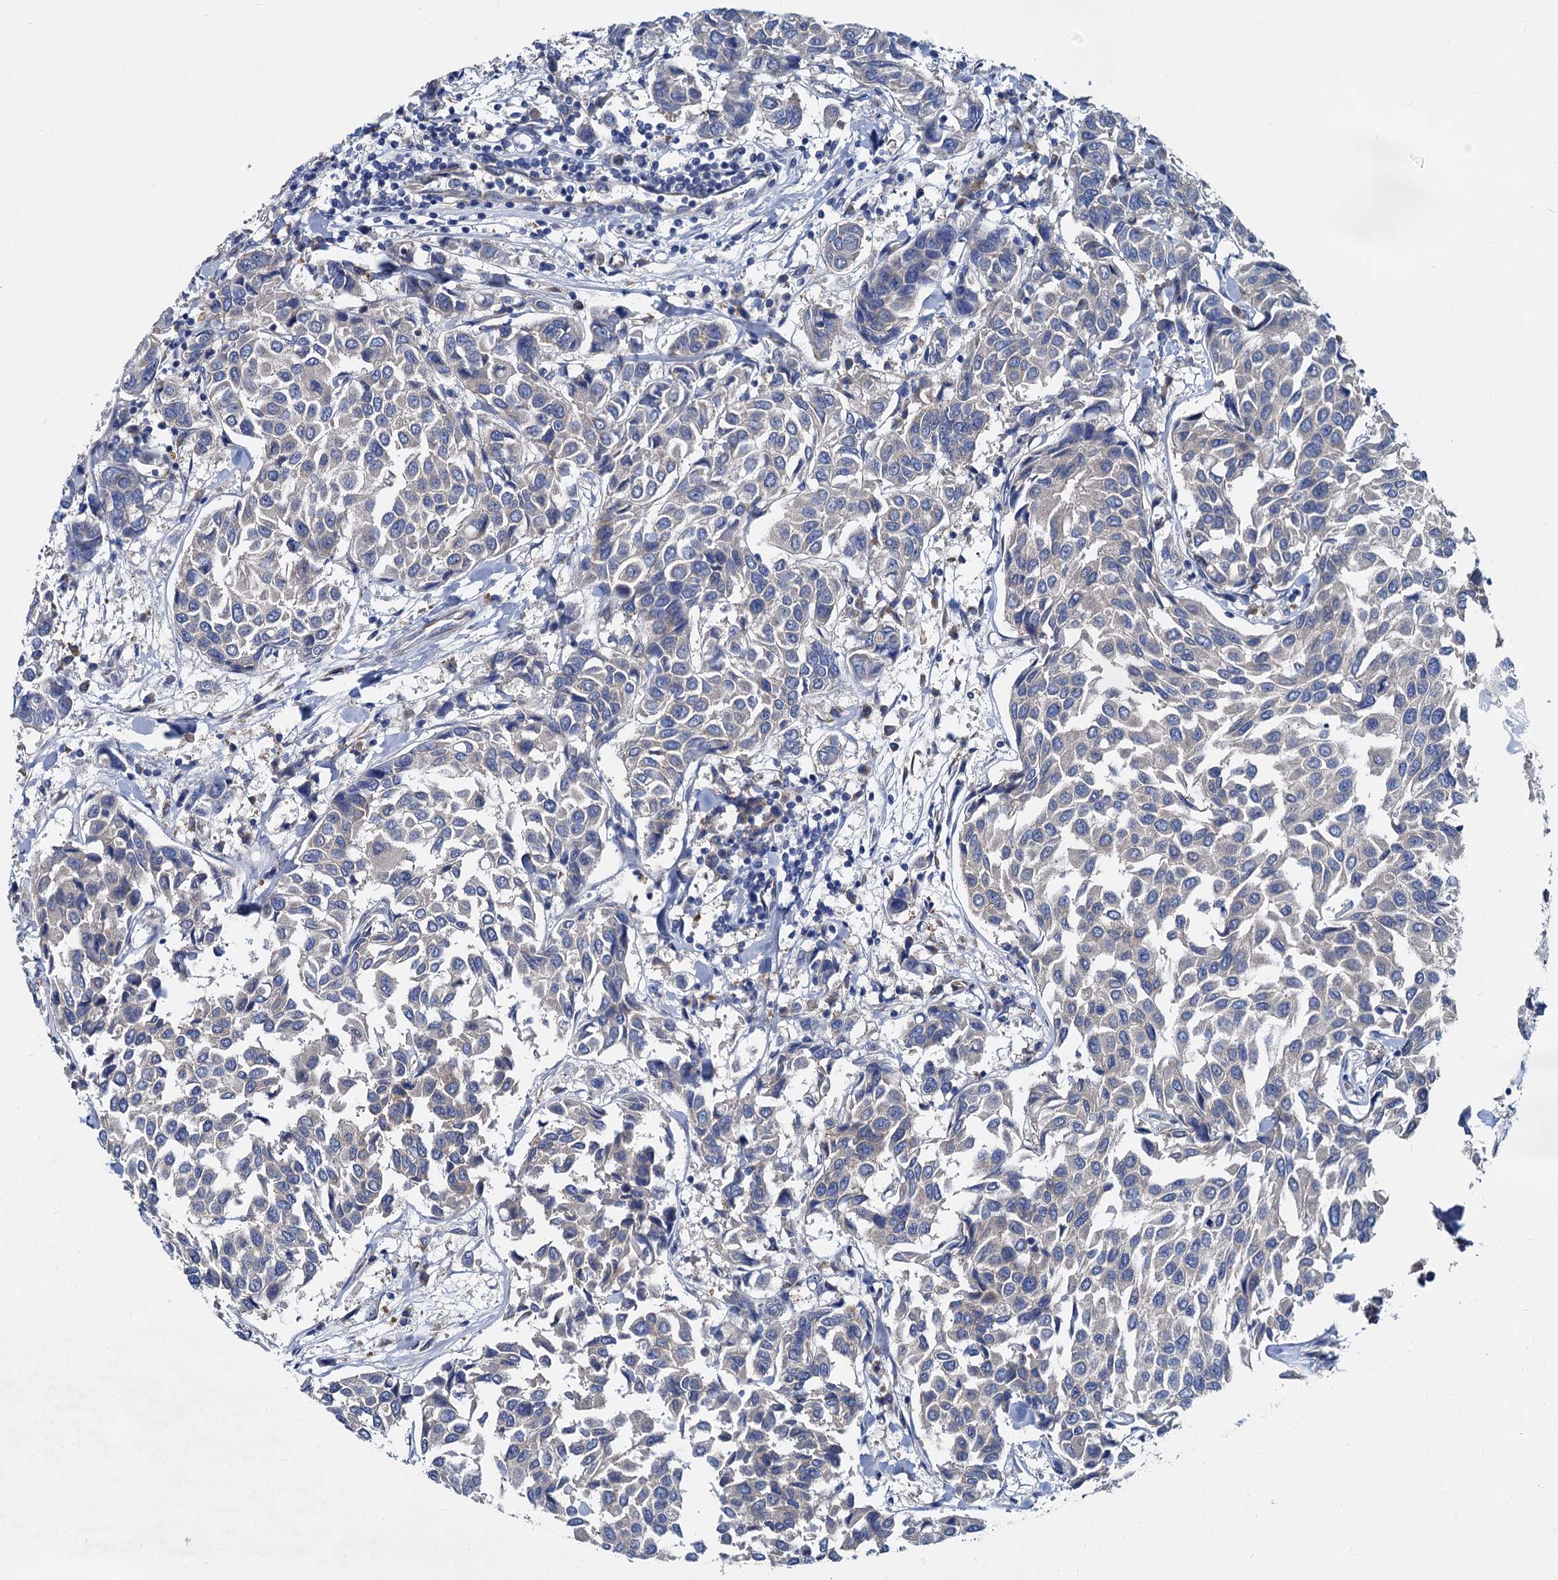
{"staining": {"intensity": "weak", "quantity": "<25%", "location": "cytoplasmic/membranous"}, "tissue": "breast cancer", "cell_type": "Tumor cells", "image_type": "cancer", "snomed": [{"axis": "morphology", "description": "Duct carcinoma"}, {"axis": "topography", "description": "Breast"}], "caption": "Immunohistochemical staining of breast cancer shows no significant expression in tumor cells. Brightfield microscopy of IHC stained with DAB (3,3'-diaminobenzidine) (brown) and hematoxylin (blue), captured at high magnification.", "gene": "QARS1", "patient": {"sex": "female", "age": 55}}